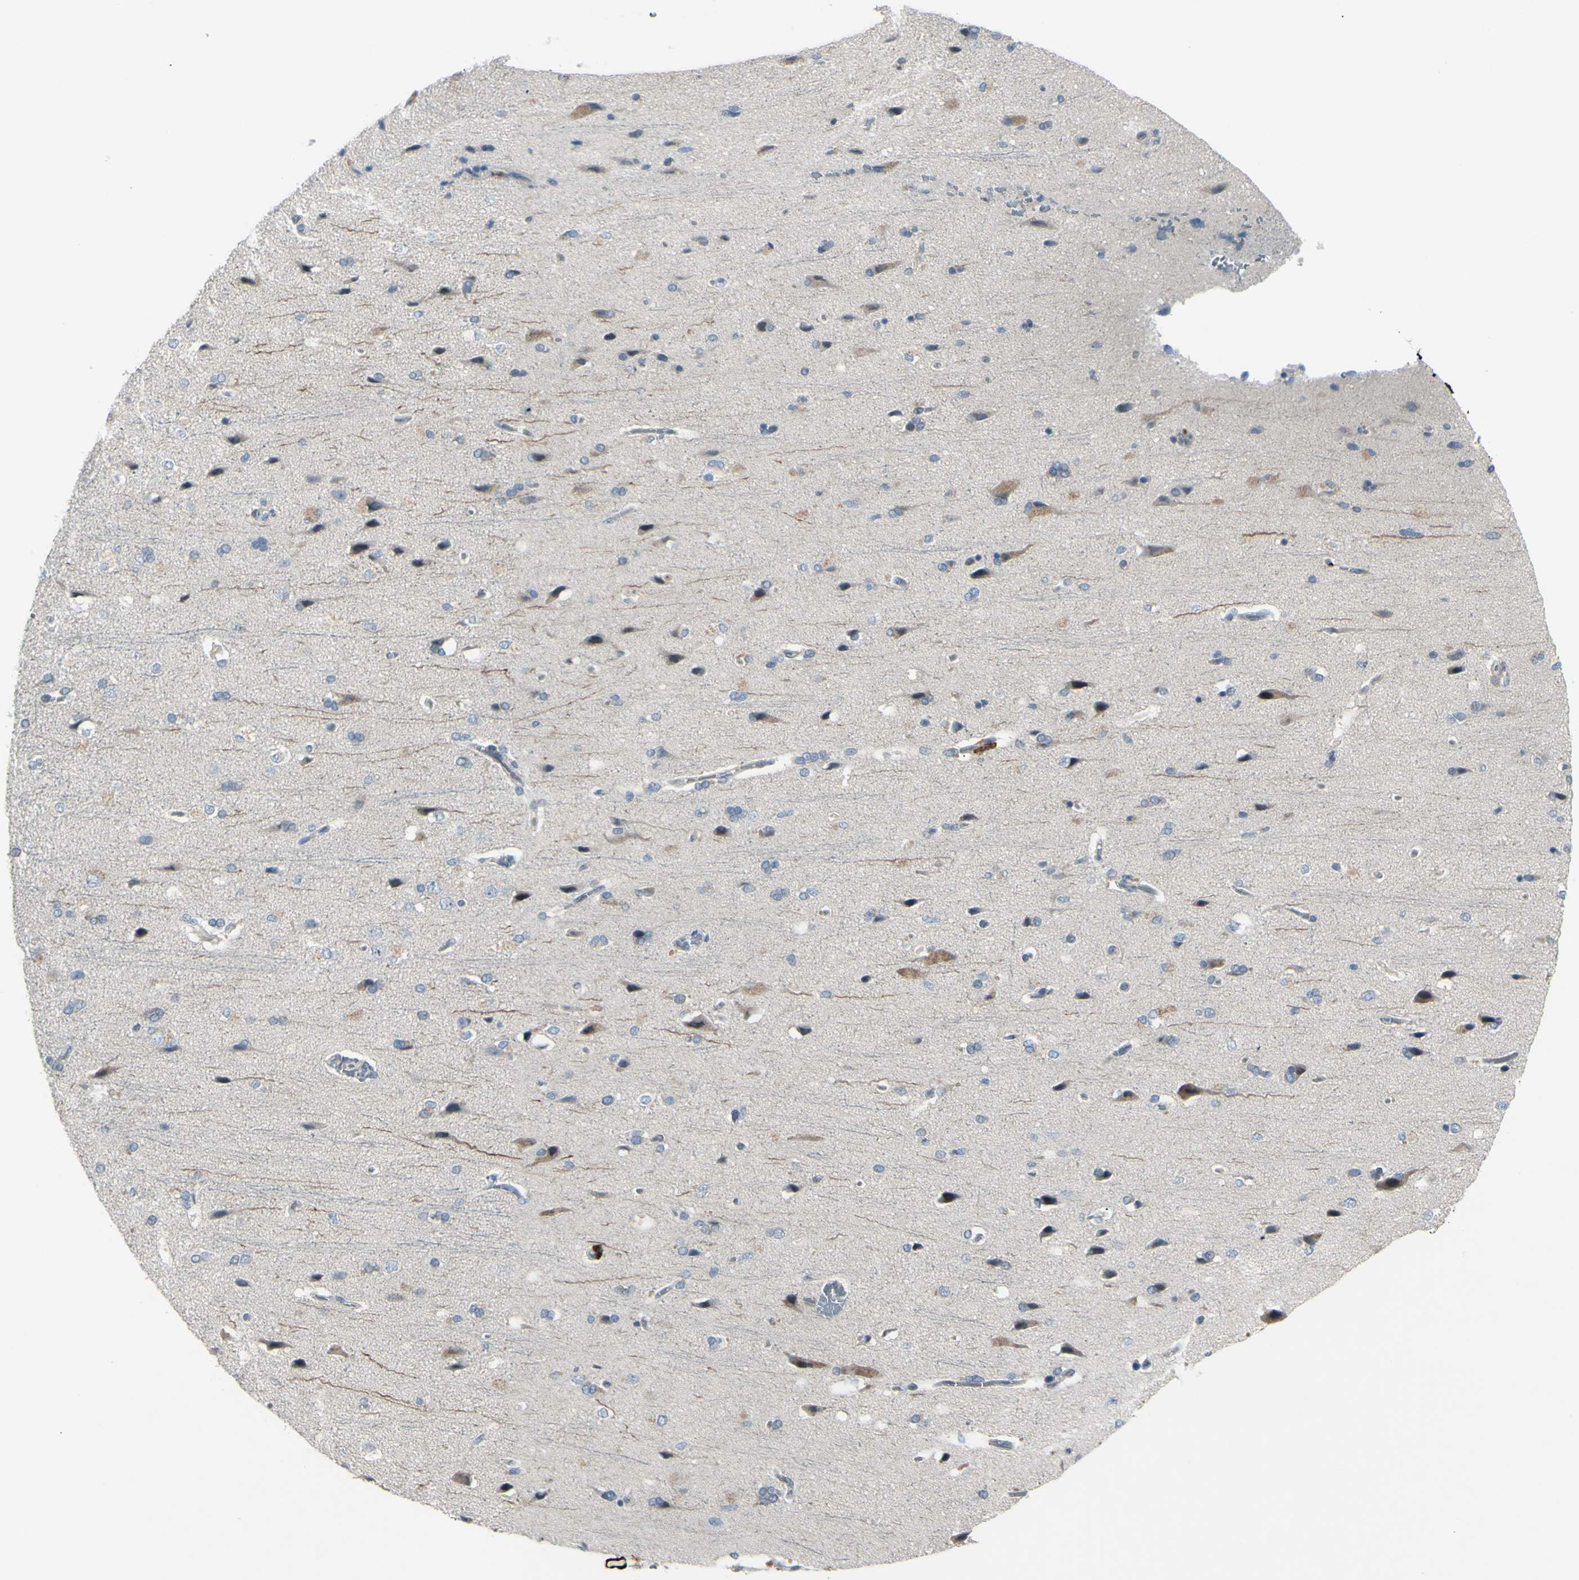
{"staining": {"intensity": "negative", "quantity": "none", "location": "none"}, "tissue": "cerebral cortex", "cell_type": "Endothelial cells", "image_type": "normal", "snomed": [{"axis": "morphology", "description": "Normal tissue, NOS"}, {"axis": "topography", "description": "Cerebral cortex"}], "caption": "Unremarkable cerebral cortex was stained to show a protein in brown. There is no significant staining in endothelial cells.", "gene": "ETNK1", "patient": {"sex": "male", "age": 62}}